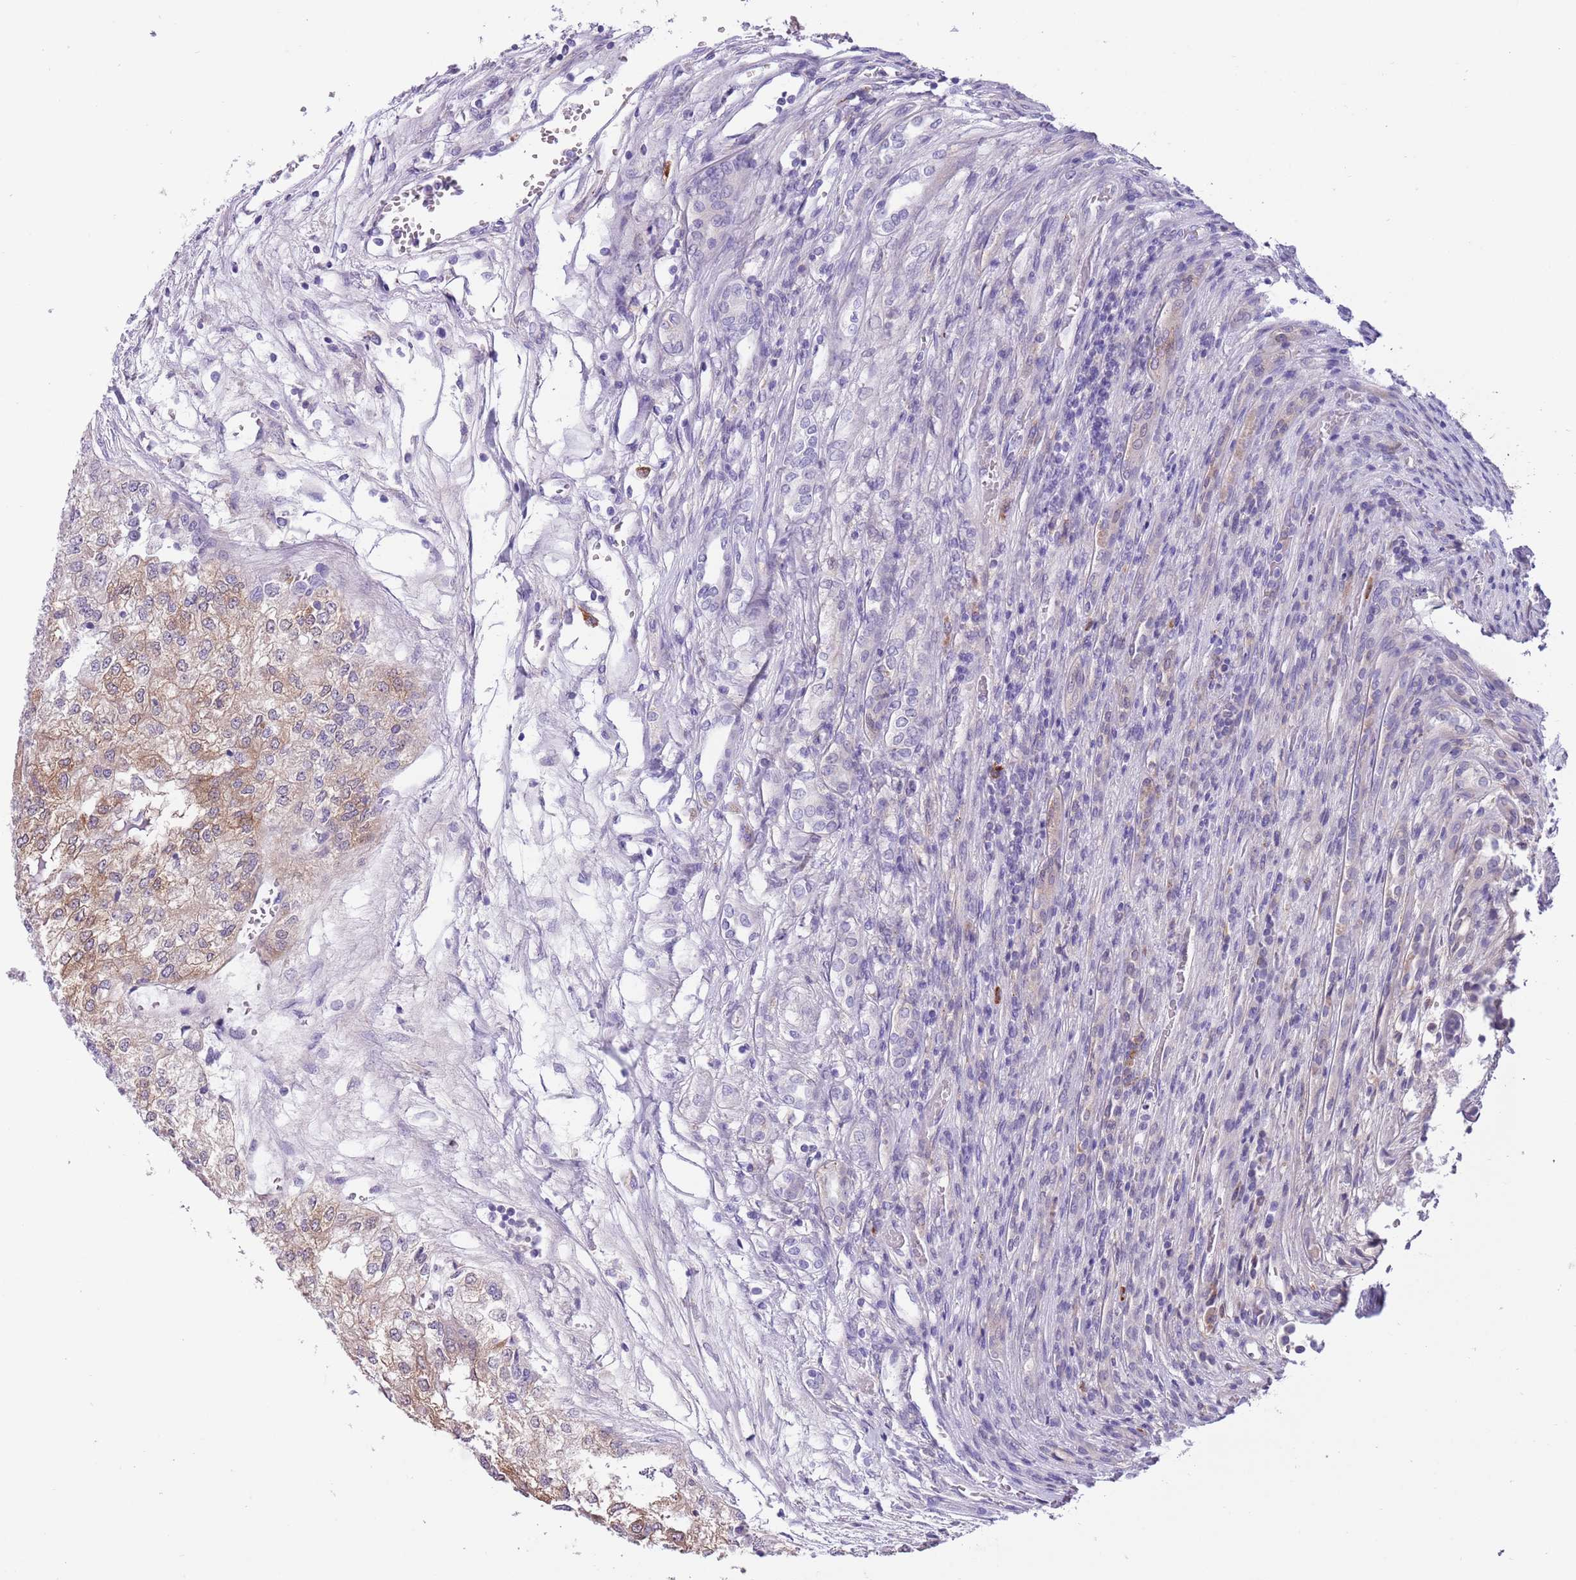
{"staining": {"intensity": "moderate", "quantity": "25%-75%", "location": "cytoplasmic/membranous"}, "tissue": "renal cancer", "cell_type": "Tumor cells", "image_type": "cancer", "snomed": [{"axis": "morphology", "description": "Adenocarcinoma, NOS"}, {"axis": "topography", "description": "Kidney"}], "caption": "DAB (3,3'-diaminobenzidine) immunohistochemical staining of human renal adenocarcinoma shows moderate cytoplasmic/membranous protein positivity in about 25%-75% of tumor cells. The staining is performed using DAB (3,3'-diaminobenzidine) brown chromogen to label protein expression. The nuclei are counter-stained blue using hematoxylin.", "gene": "PFKFB2", "patient": {"sex": "female", "age": 54}}